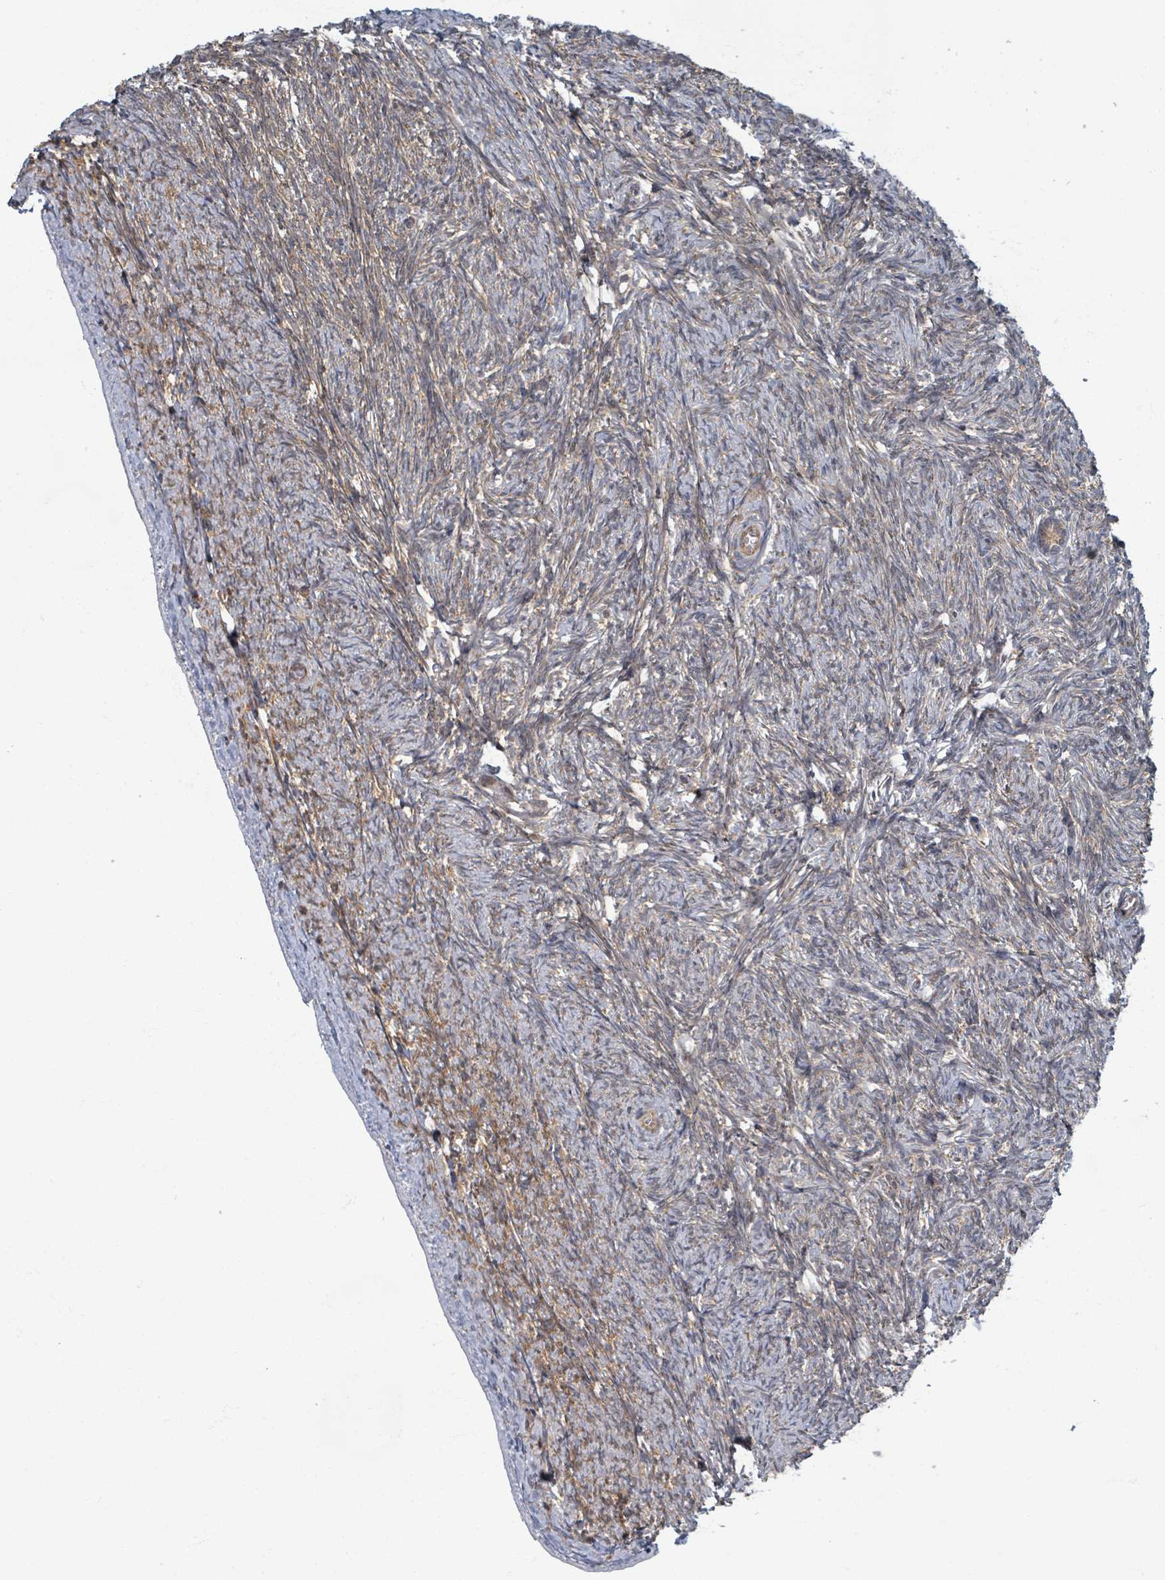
{"staining": {"intensity": "moderate", "quantity": "25%-75%", "location": "cytoplasmic/membranous"}, "tissue": "ovary", "cell_type": "Ovarian stroma cells", "image_type": "normal", "snomed": [{"axis": "morphology", "description": "Normal tissue, NOS"}, {"axis": "topography", "description": "Ovary"}], "caption": "A high-resolution photomicrograph shows immunohistochemistry (IHC) staining of unremarkable ovary, which reveals moderate cytoplasmic/membranous staining in about 25%-75% of ovarian stroma cells. Nuclei are stained in blue.", "gene": "INTS15", "patient": {"sex": "female", "age": 44}}